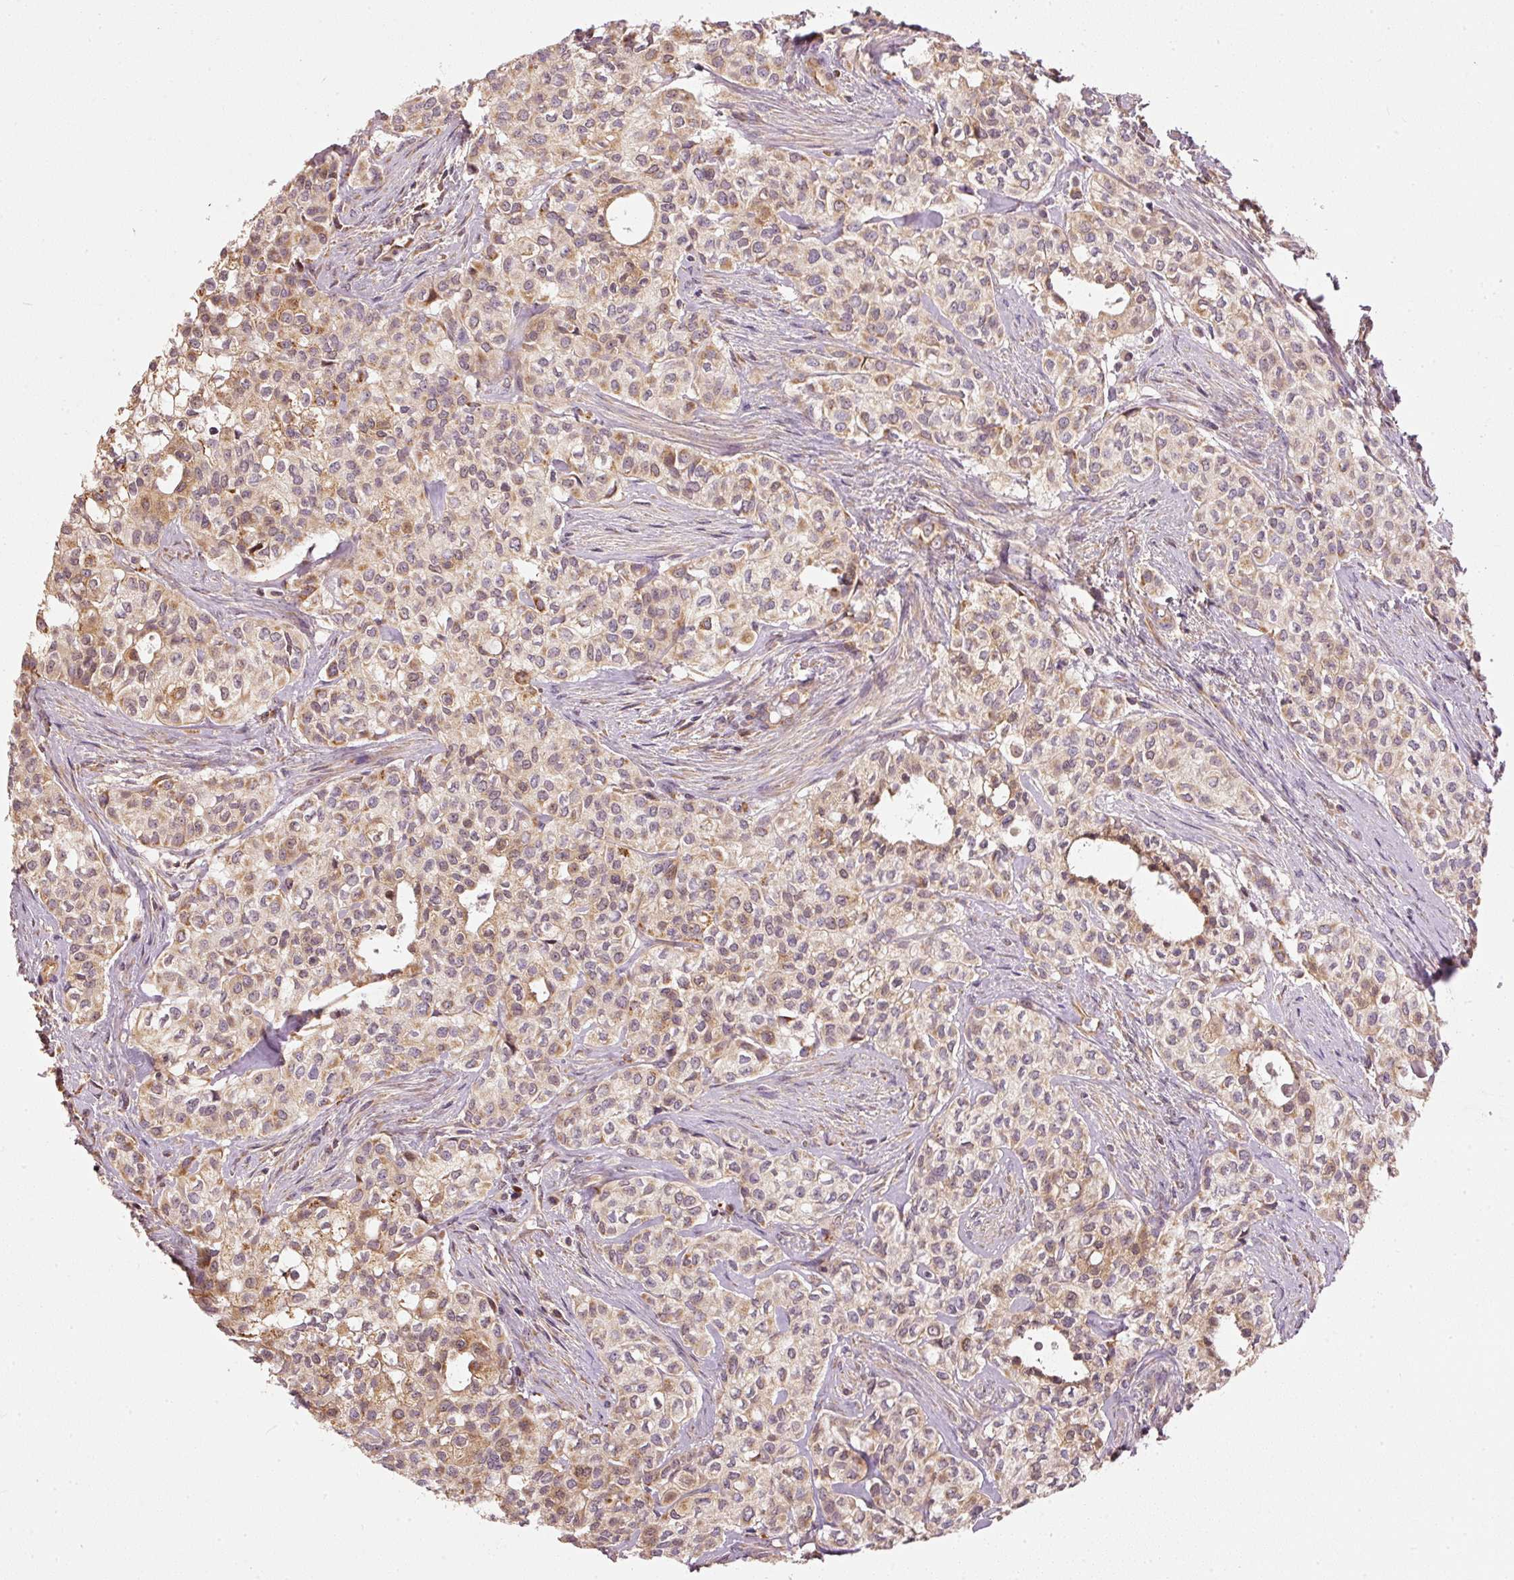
{"staining": {"intensity": "moderate", "quantity": ">75%", "location": "cytoplasmic/membranous"}, "tissue": "head and neck cancer", "cell_type": "Tumor cells", "image_type": "cancer", "snomed": [{"axis": "morphology", "description": "Adenocarcinoma, NOS"}, {"axis": "topography", "description": "Head-Neck"}], "caption": "Tumor cells show medium levels of moderate cytoplasmic/membranous staining in about >75% of cells in adenocarcinoma (head and neck).", "gene": "MTHFD1L", "patient": {"sex": "male", "age": 81}}